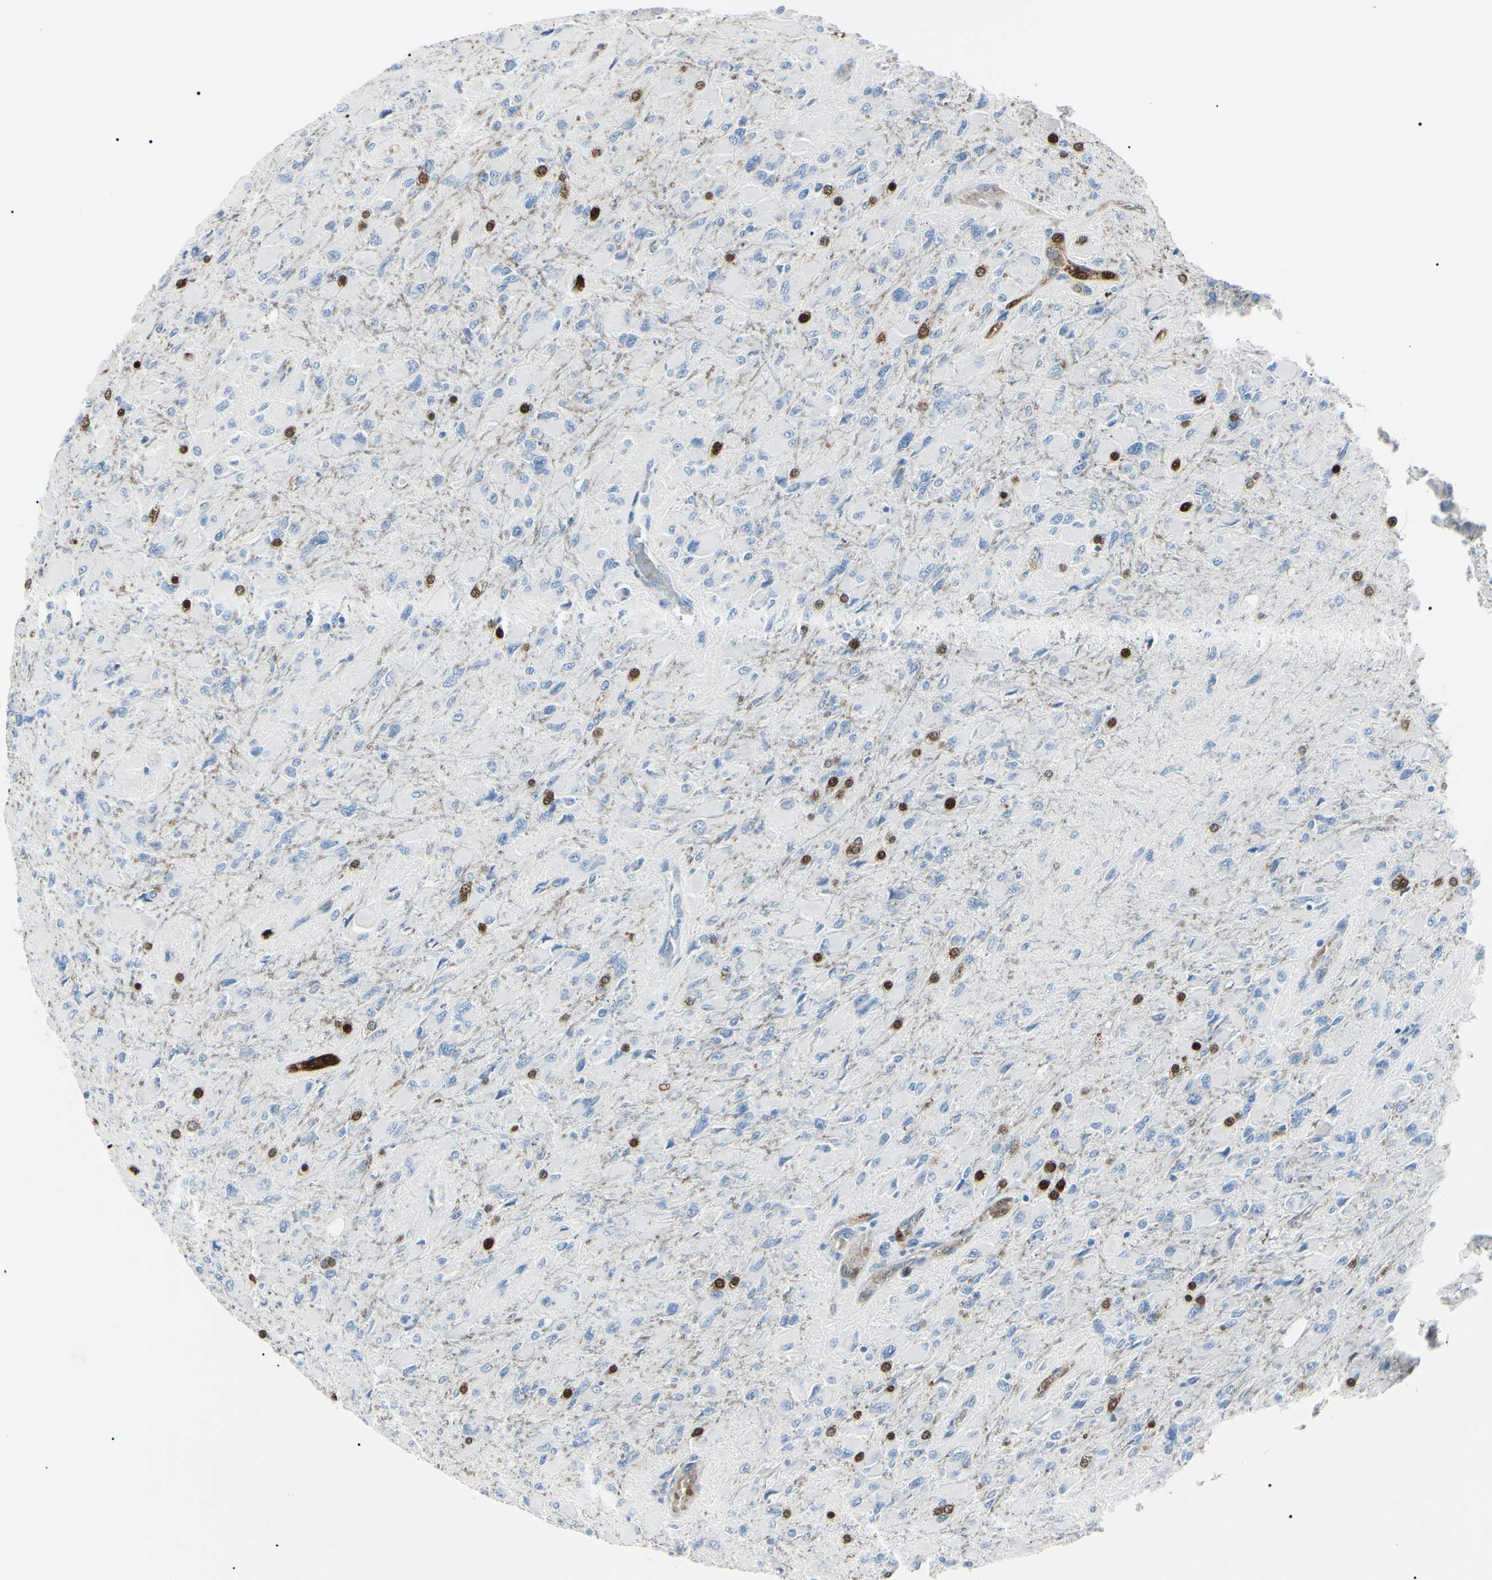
{"staining": {"intensity": "negative", "quantity": "none", "location": "none"}, "tissue": "glioma", "cell_type": "Tumor cells", "image_type": "cancer", "snomed": [{"axis": "morphology", "description": "Glioma, malignant, High grade"}, {"axis": "topography", "description": "Cerebral cortex"}], "caption": "IHC of human malignant high-grade glioma reveals no staining in tumor cells.", "gene": "CA2", "patient": {"sex": "female", "age": 36}}